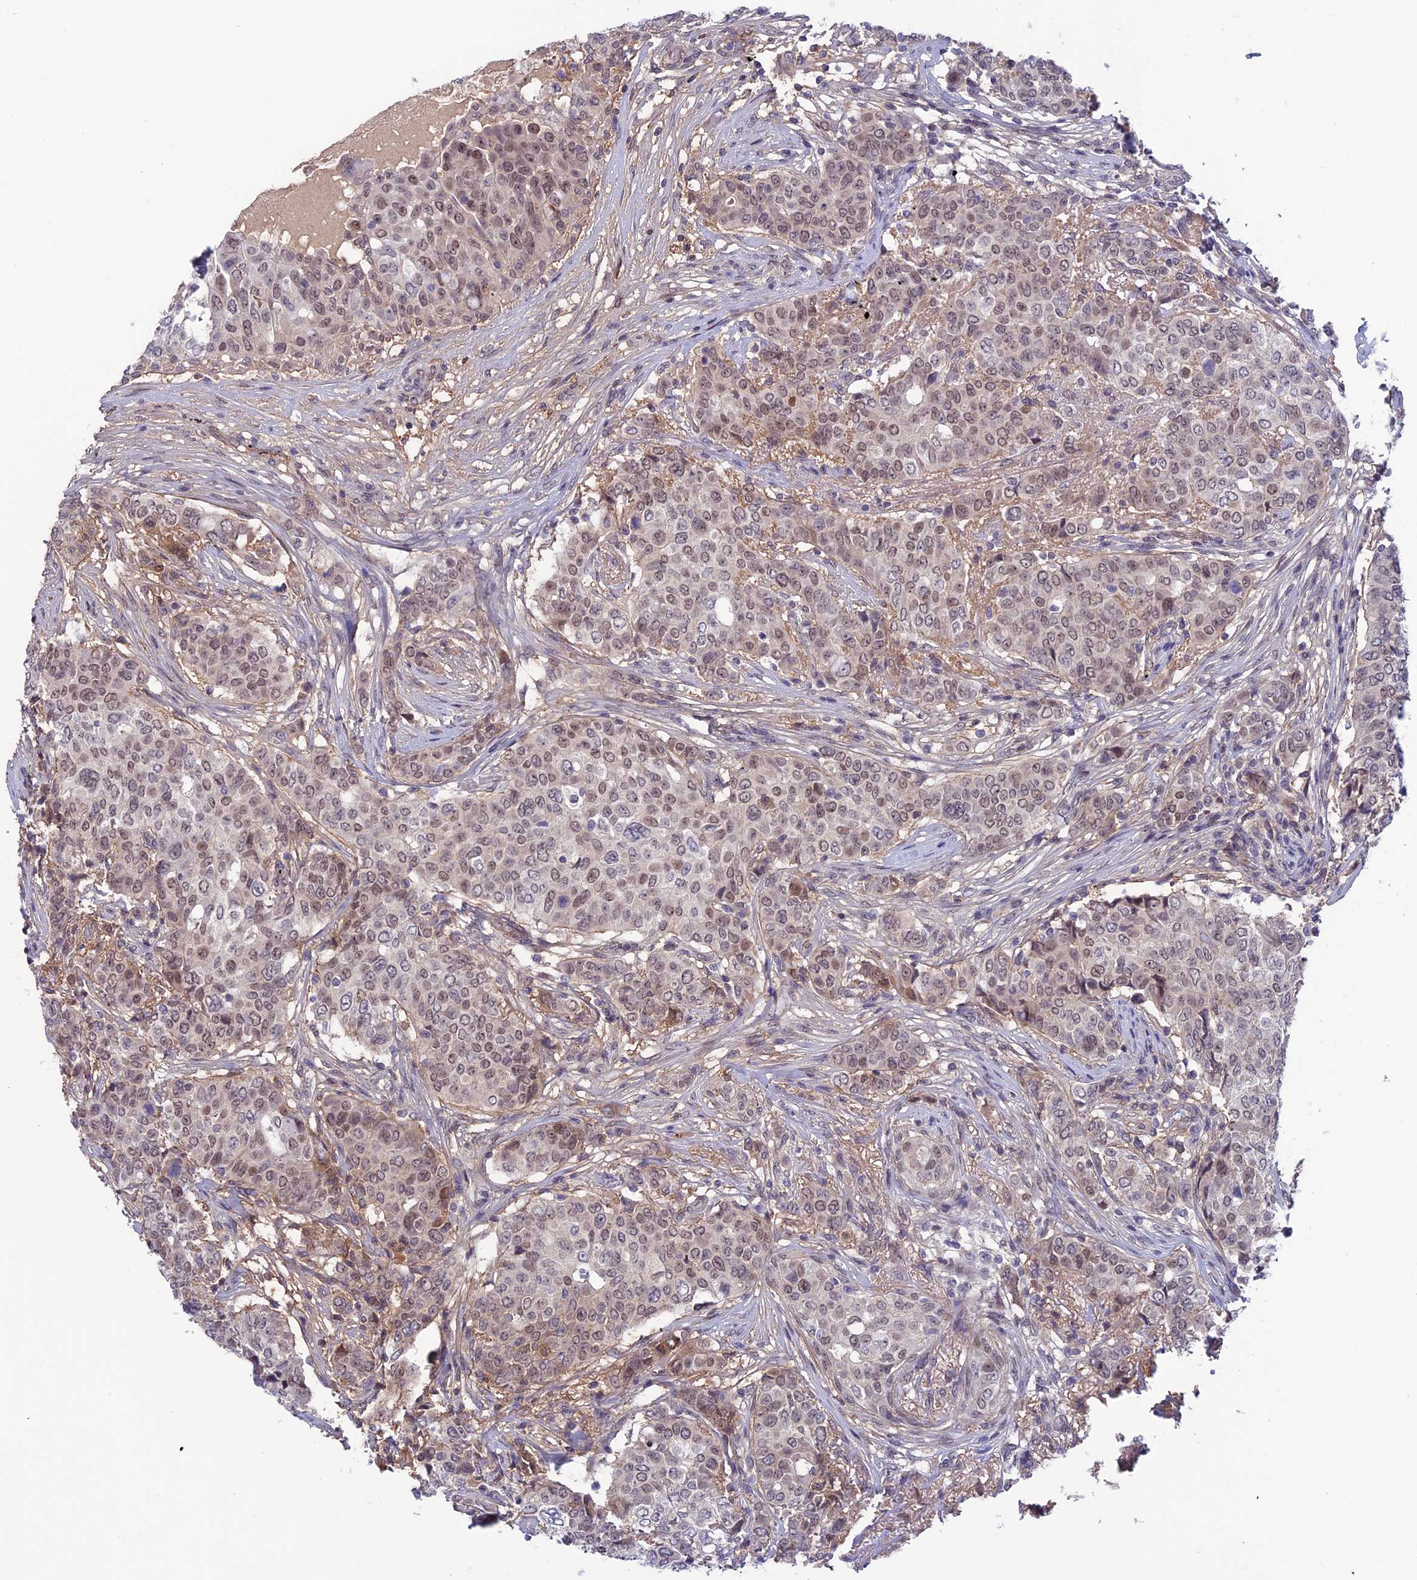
{"staining": {"intensity": "moderate", "quantity": "25%-75%", "location": "nuclear"}, "tissue": "breast cancer", "cell_type": "Tumor cells", "image_type": "cancer", "snomed": [{"axis": "morphology", "description": "Lobular carcinoma"}, {"axis": "topography", "description": "Breast"}], "caption": "This is an image of immunohistochemistry staining of breast cancer (lobular carcinoma), which shows moderate staining in the nuclear of tumor cells.", "gene": "FKBPL", "patient": {"sex": "female", "age": 51}}